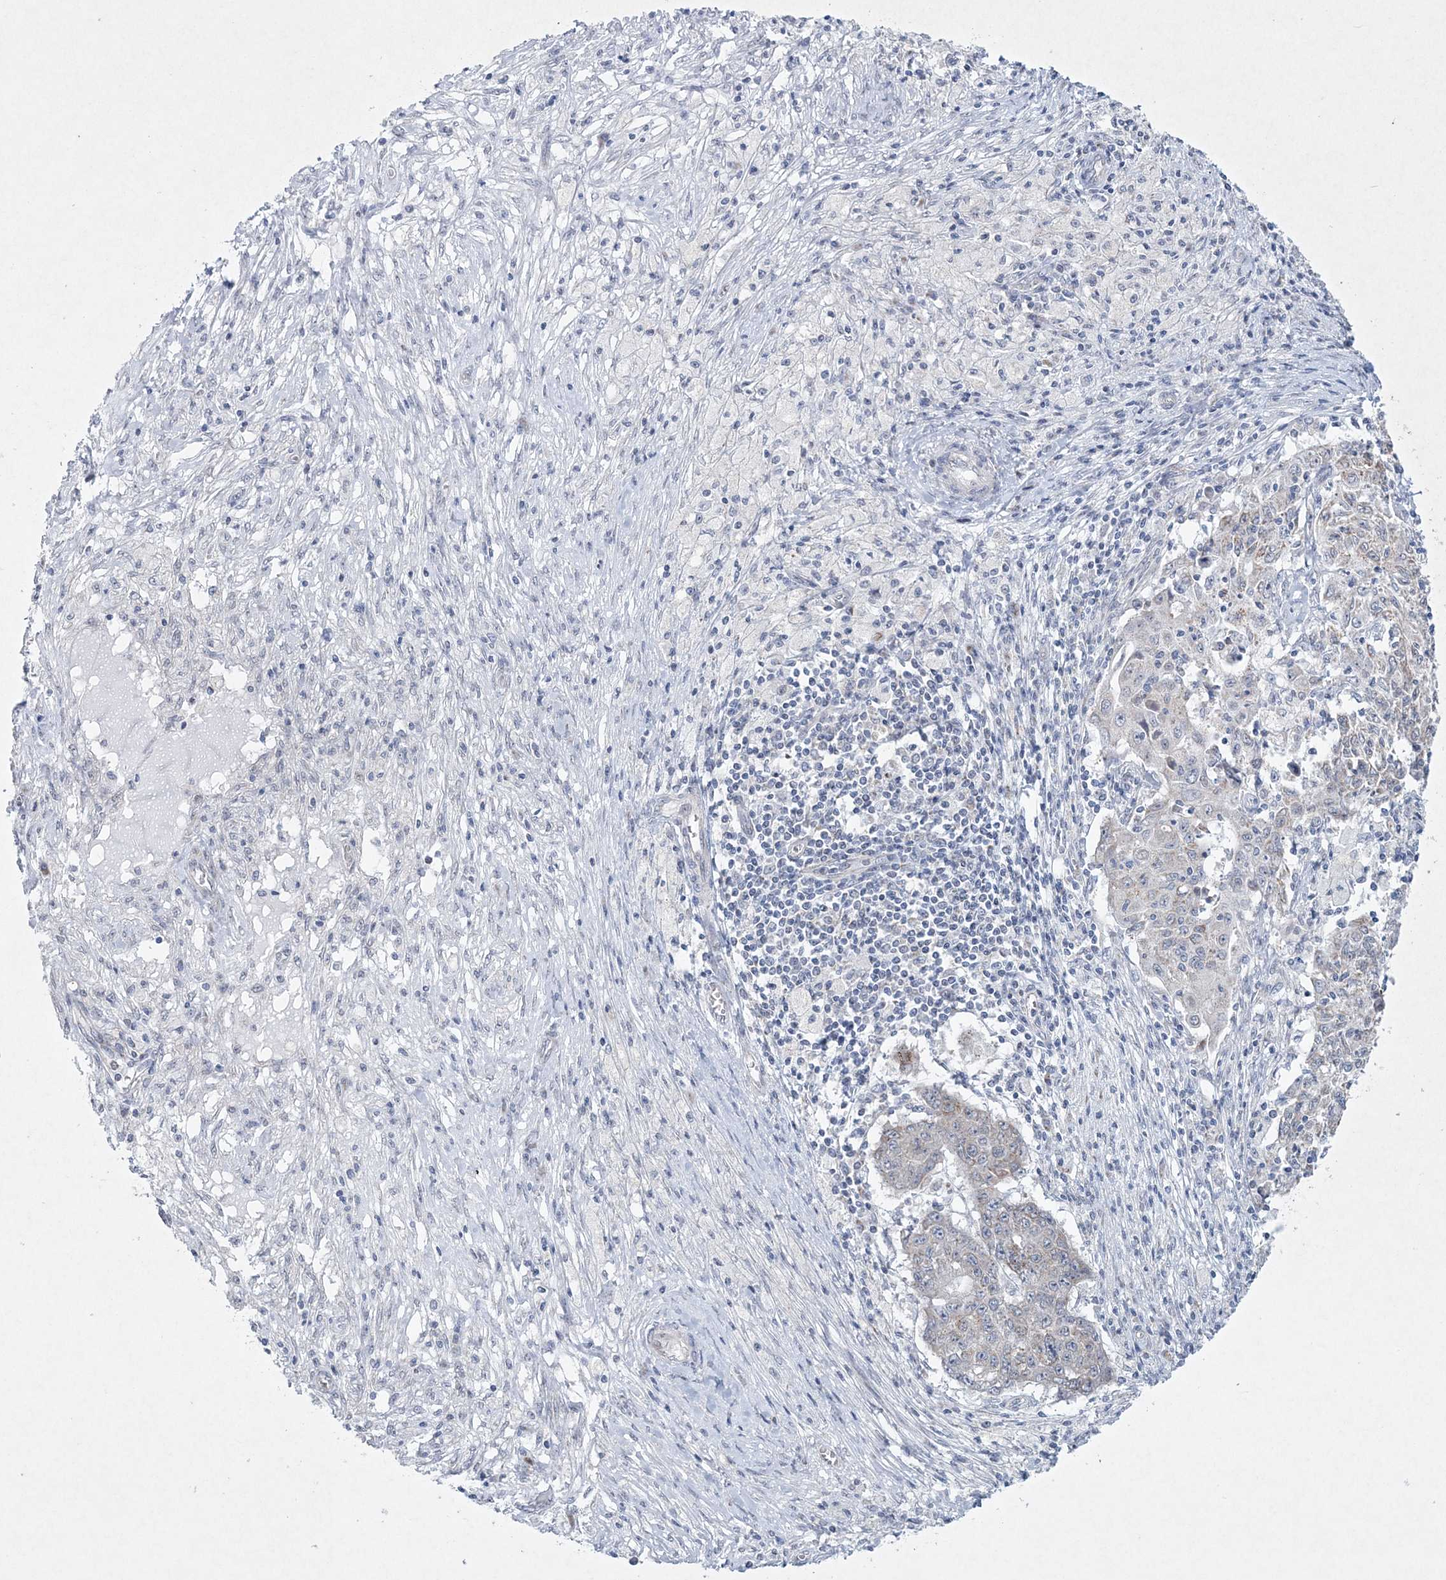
{"staining": {"intensity": "weak", "quantity": "<25%", "location": "cytoplasmic/membranous"}, "tissue": "ovarian cancer", "cell_type": "Tumor cells", "image_type": "cancer", "snomed": [{"axis": "morphology", "description": "Carcinoma, endometroid"}, {"axis": "topography", "description": "Ovary"}], "caption": "Protein analysis of ovarian endometroid carcinoma shows no significant positivity in tumor cells.", "gene": "CES4A", "patient": {"sex": "female", "age": 42}}